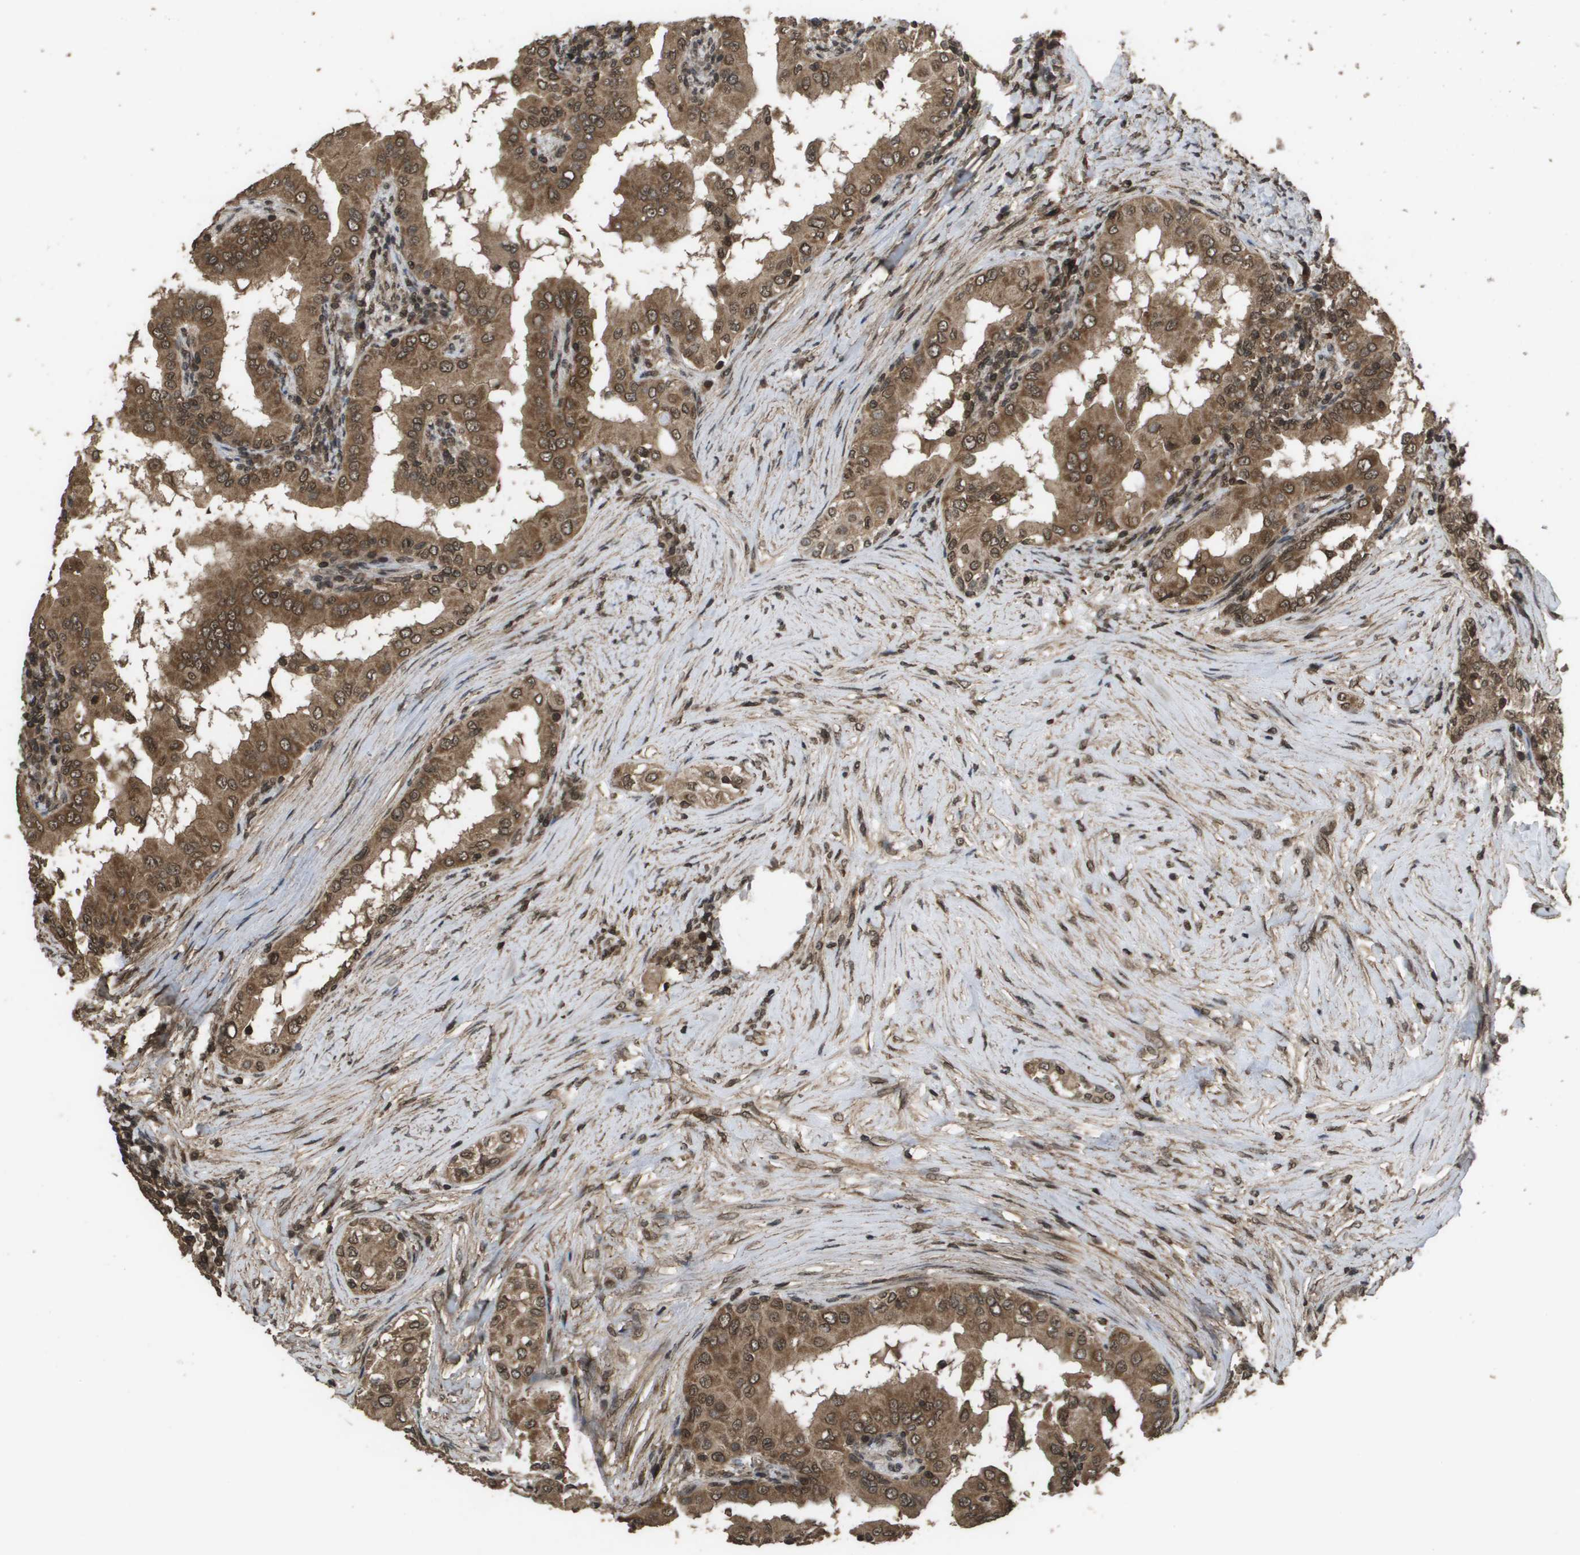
{"staining": {"intensity": "moderate", "quantity": ">75%", "location": "cytoplasmic/membranous,nuclear"}, "tissue": "thyroid cancer", "cell_type": "Tumor cells", "image_type": "cancer", "snomed": [{"axis": "morphology", "description": "Papillary adenocarcinoma, NOS"}, {"axis": "topography", "description": "Thyroid gland"}], "caption": "Thyroid cancer stained with DAB immunohistochemistry shows medium levels of moderate cytoplasmic/membranous and nuclear expression in about >75% of tumor cells. (DAB IHC with brightfield microscopy, high magnification).", "gene": "AXIN2", "patient": {"sex": "male", "age": 33}}